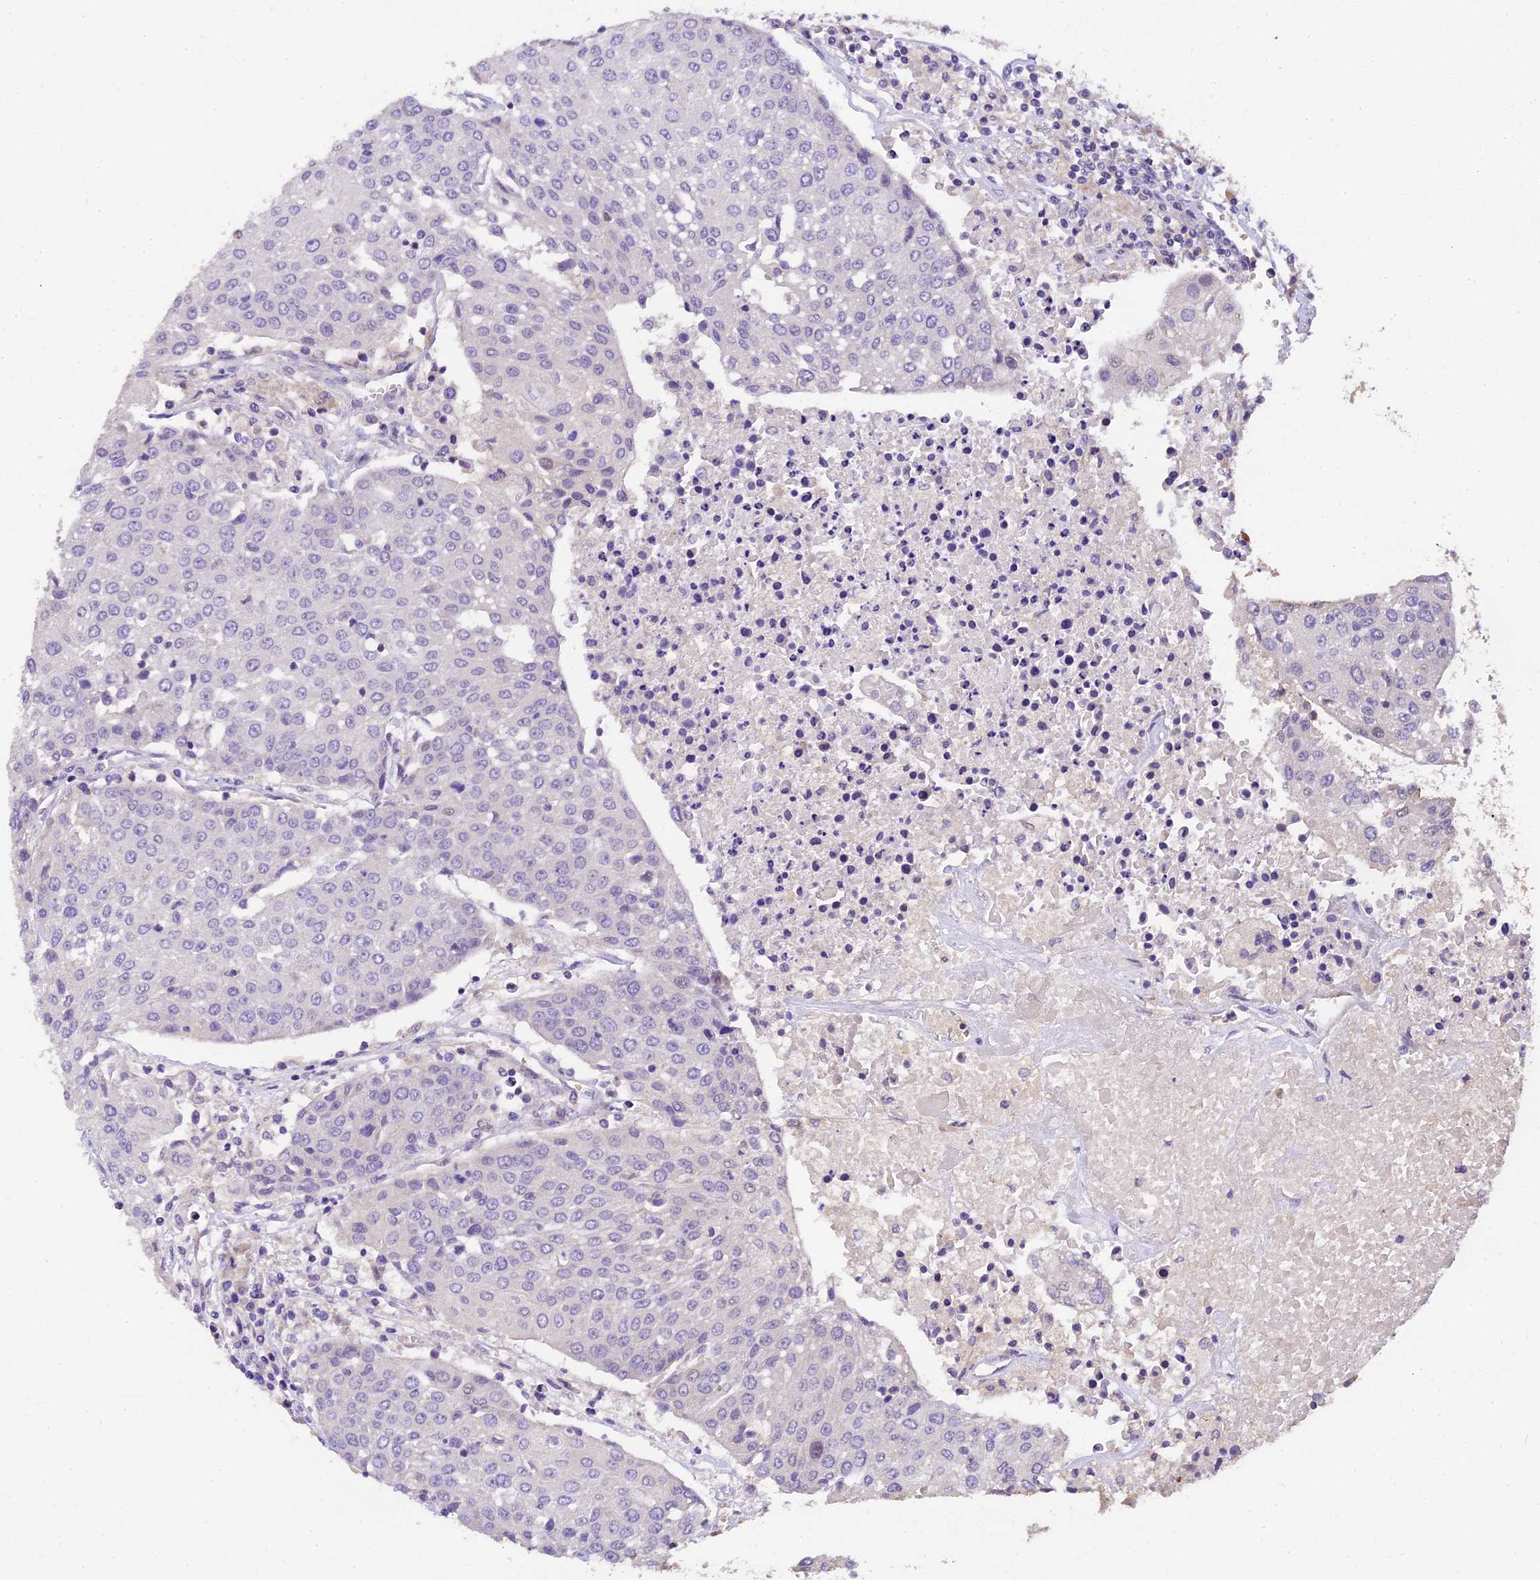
{"staining": {"intensity": "negative", "quantity": "none", "location": "none"}, "tissue": "urothelial cancer", "cell_type": "Tumor cells", "image_type": "cancer", "snomed": [{"axis": "morphology", "description": "Urothelial carcinoma, High grade"}, {"axis": "topography", "description": "Urinary bladder"}], "caption": "Micrograph shows no significant protein expression in tumor cells of urothelial cancer.", "gene": "DGKH", "patient": {"sex": "female", "age": 85}}